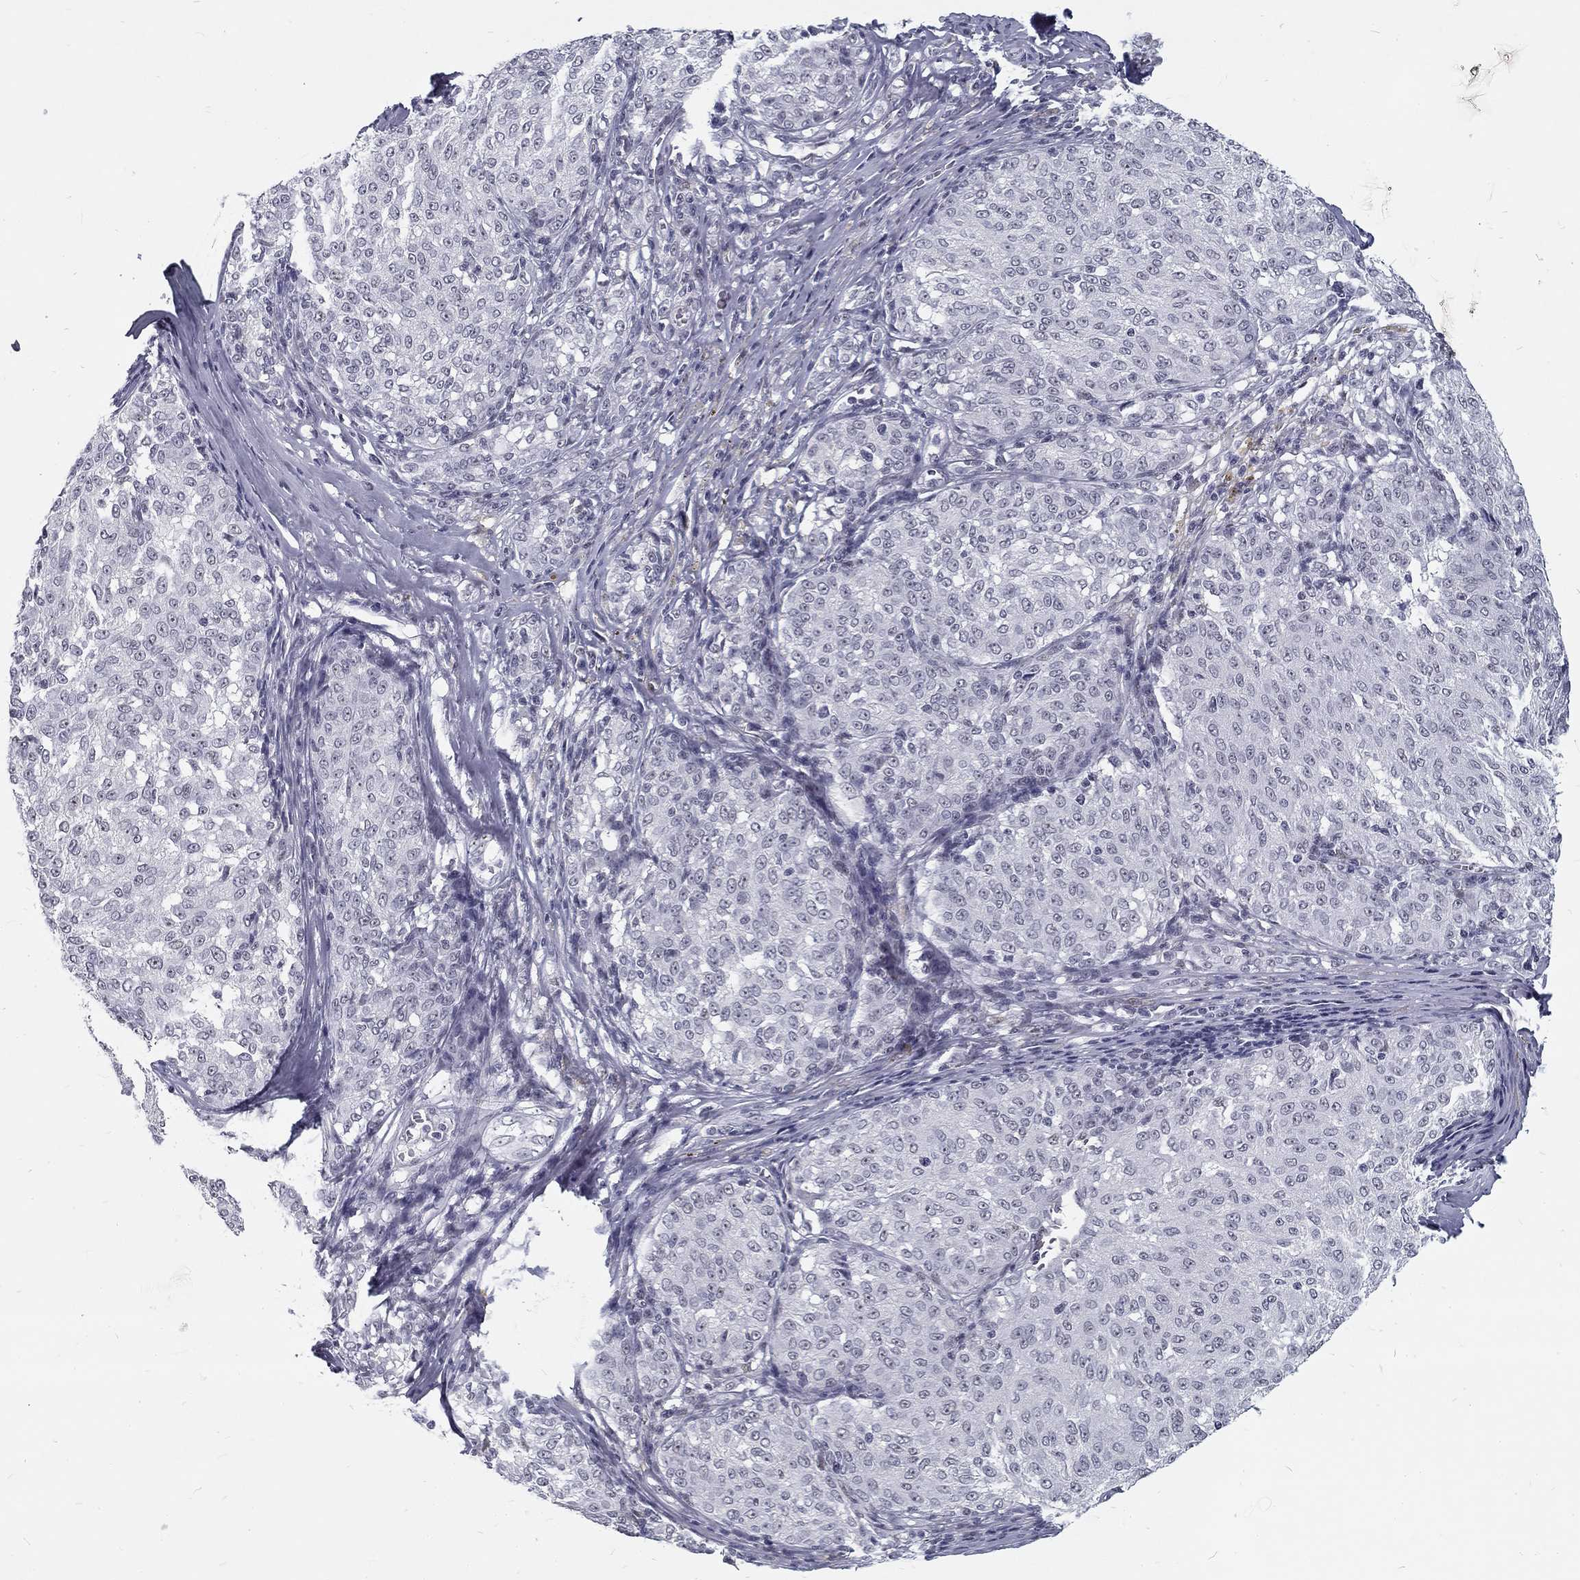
{"staining": {"intensity": "negative", "quantity": "none", "location": "none"}, "tissue": "melanoma", "cell_type": "Tumor cells", "image_type": "cancer", "snomed": [{"axis": "morphology", "description": "Malignant melanoma, NOS"}, {"axis": "topography", "description": "Skin"}], "caption": "DAB (3,3'-diaminobenzidine) immunohistochemical staining of malignant melanoma shows no significant positivity in tumor cells.", "gene": "SNORC", "patient": {"sex": "female", "age": 72}}